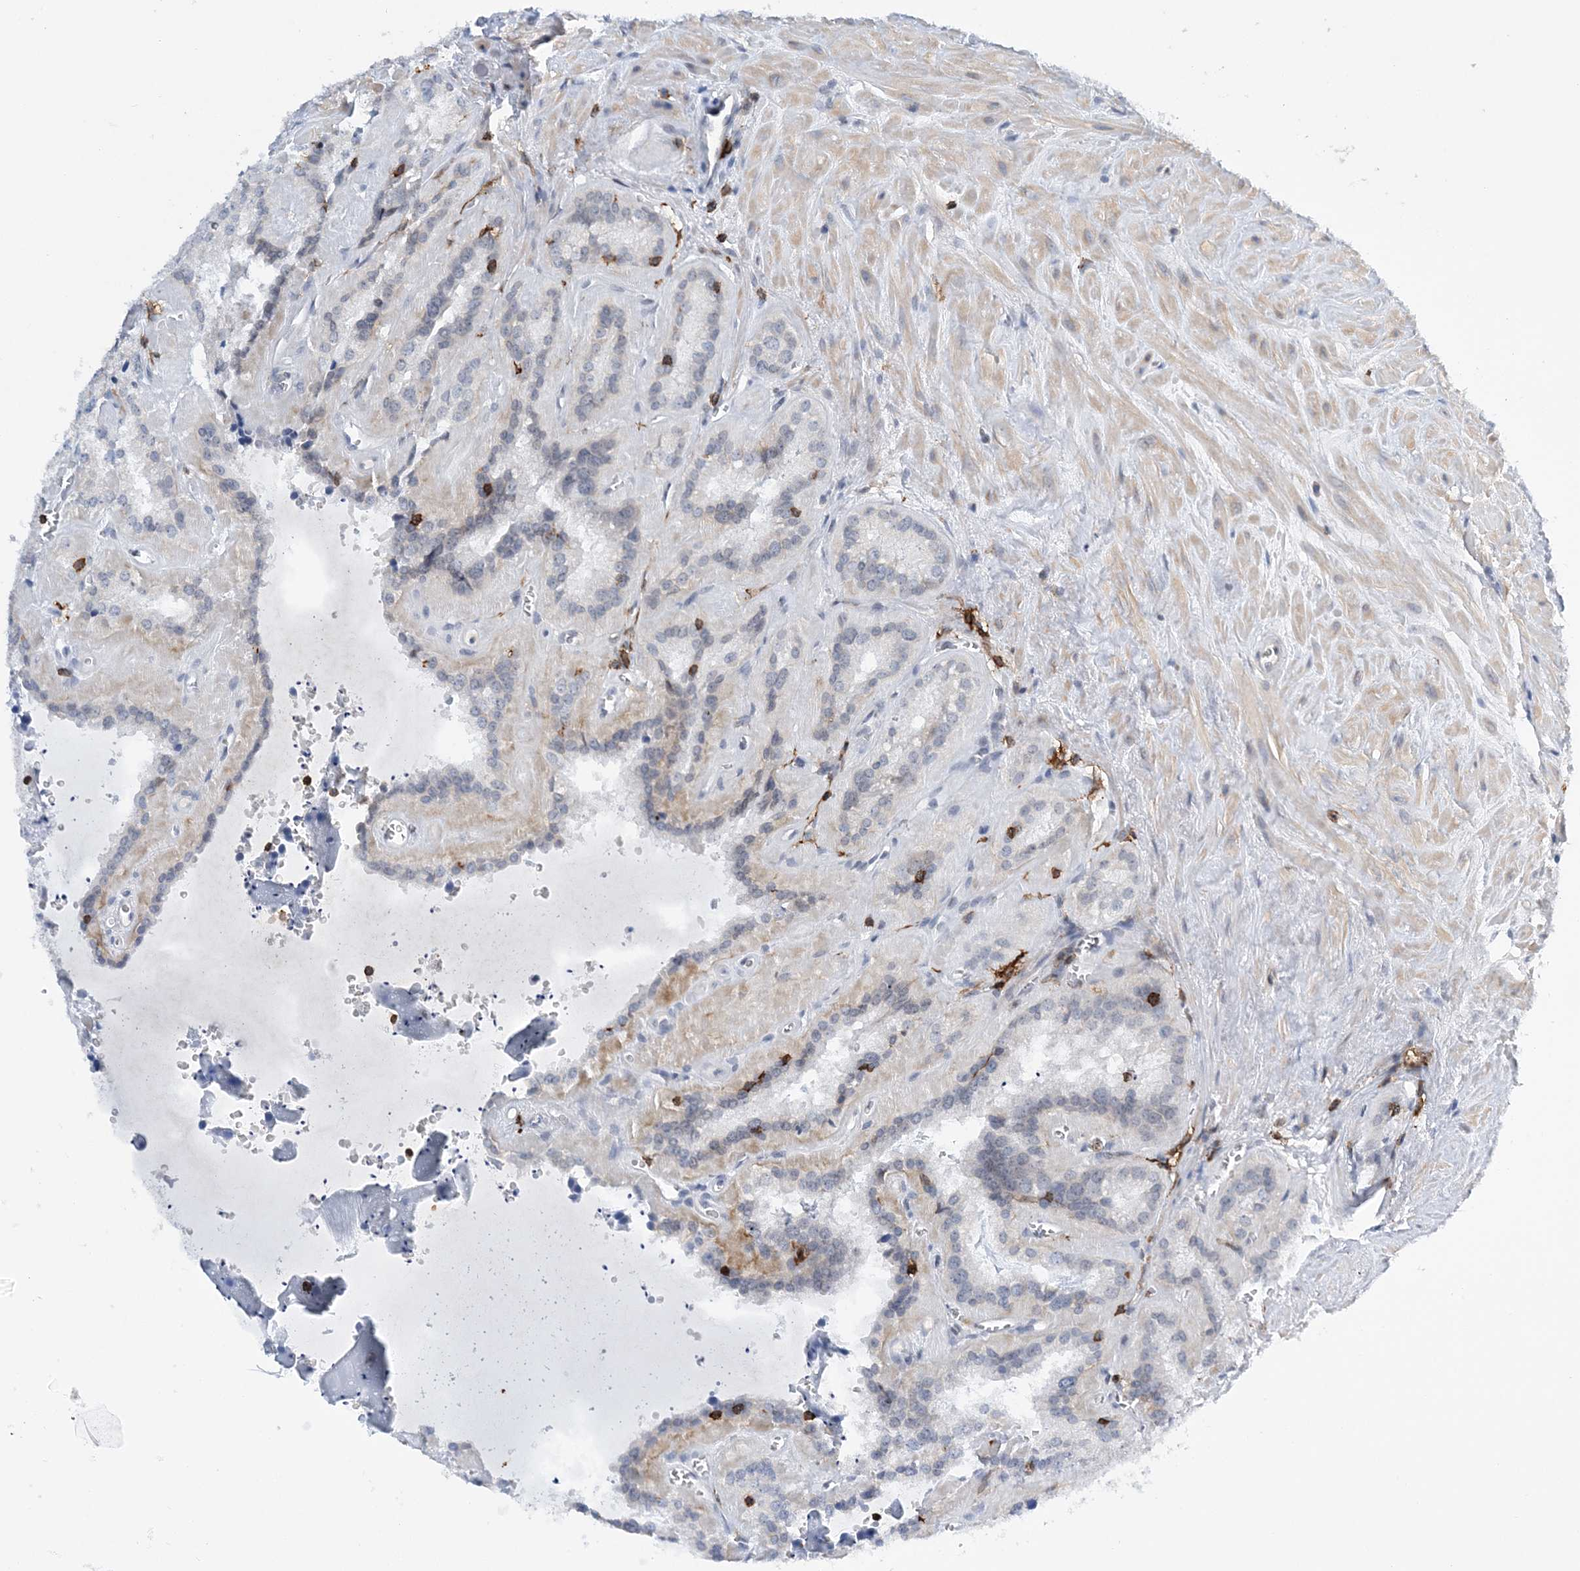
{"staining": {"intensity": "weak", "quantity": "<25%", "location": "nuclear"}, "tissue": "seminal vesicle", "cell_type": "Glandular cells", "image_type": "normal", "snomed": [{"axis": "morphology", "description": "Normal tissue, NOS"}, {"axis": "topography", "description": "Prostate"}, {"axis": "topography", "description": "Seminal veicle"}], "caption": "This histopathology image is of benign seminal vesicle stained with immunohistochemistry to label a protein in brown with the nuclei are counter-stained blue. There is no positivity in glandular cells. (DAB immunohistochemistry (IHC) with hematoxylin counter stain).", "gene": "PRMT9", "patient": {"sex": "male", "age": 59}}